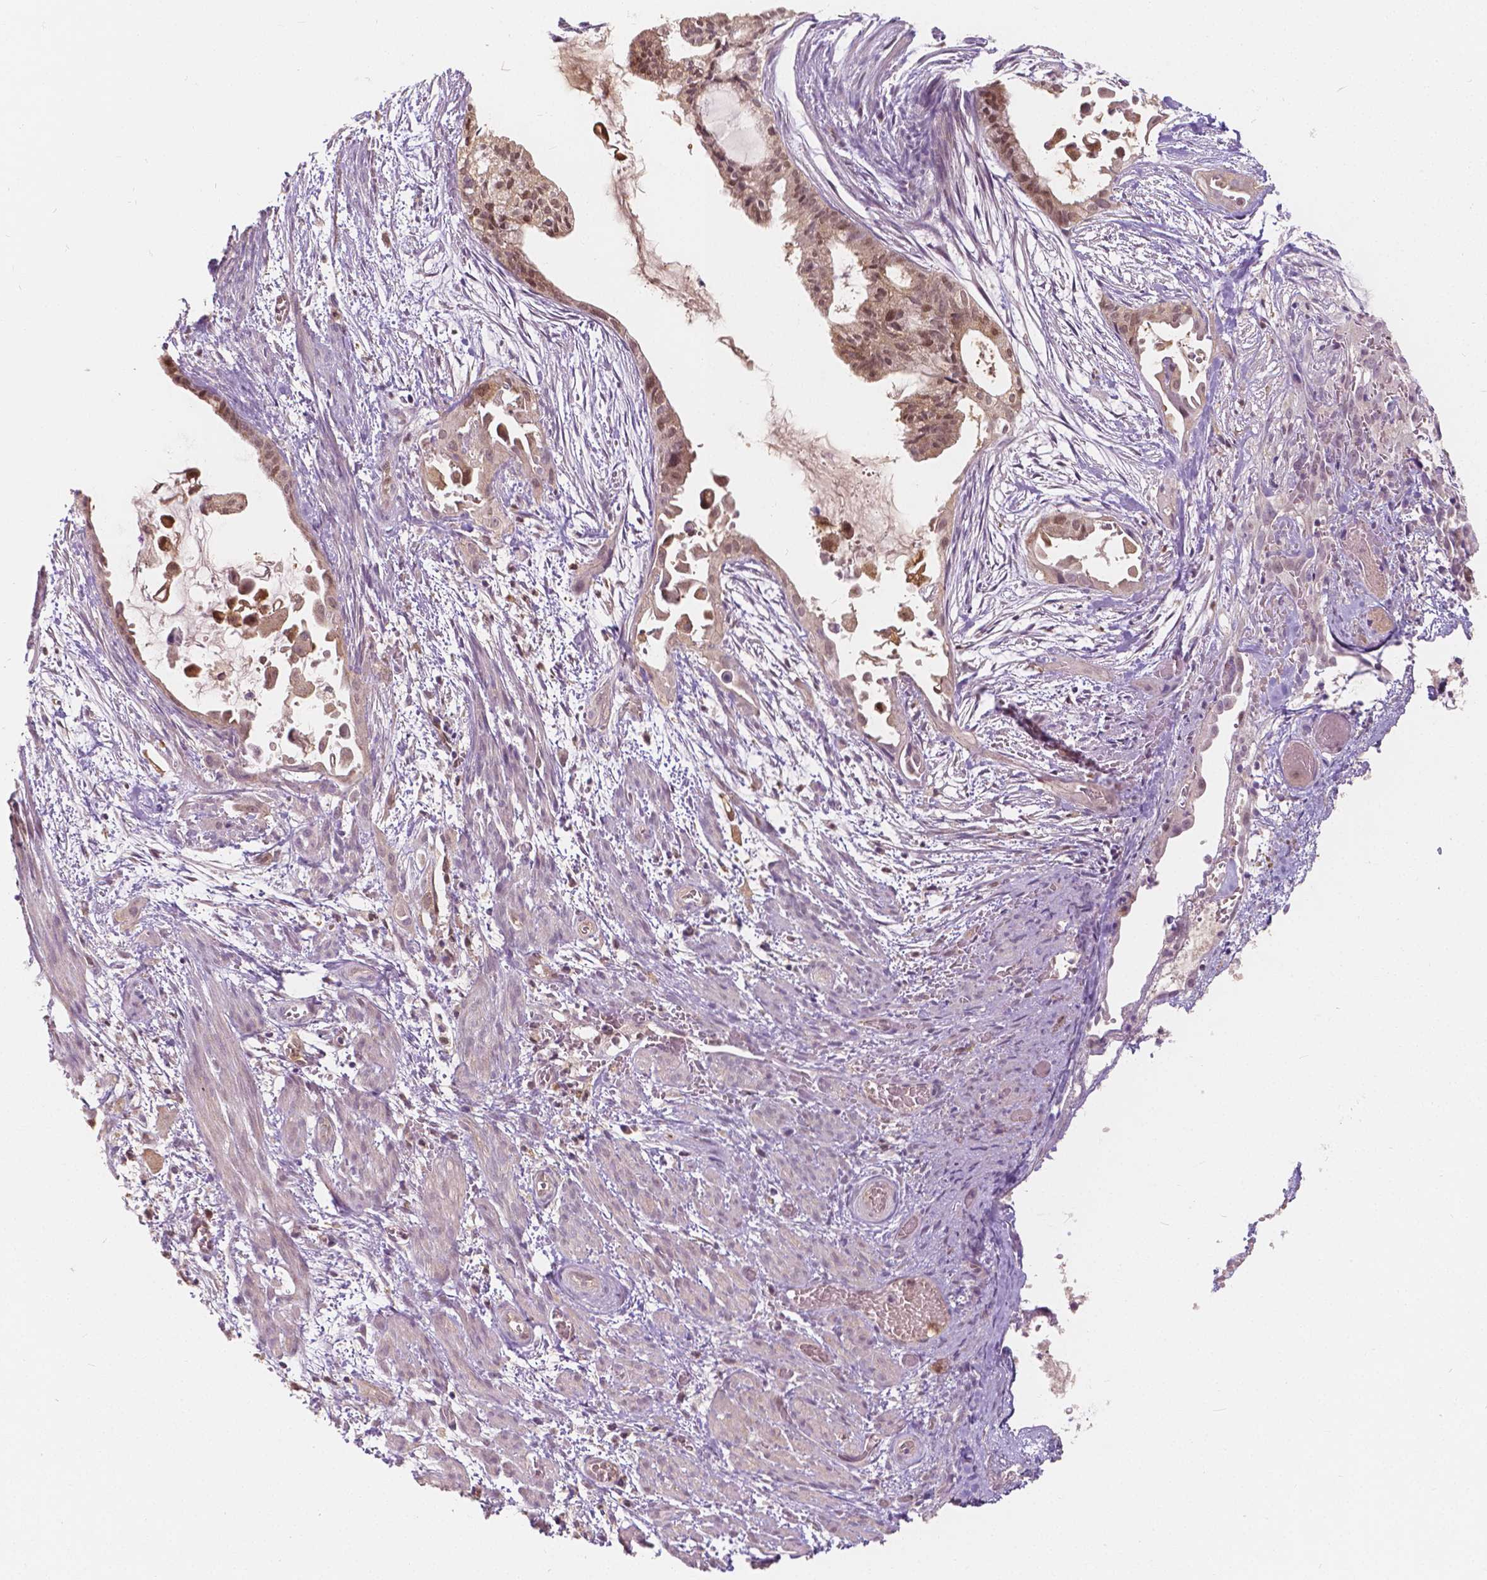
{"staining": {"intensity": "moderate", "quantity": ">75%", "location": "cytoplasmic/membranous,nuclear"}, "tissue": "endometrial cancer", "cell_type": "Tumor cells", "image_type": "cancer", "snomed": [{"axis": "morphology", "description": "Adenocarcinoma, NOS"}, {"axis": "topography", "description": "Endometrium"}], "caption": "This is a micrograph of immunohistochemistry (IHC) staining of endometrial adenocarcinoma, which shows moderate positivity in the cytoplasmic/membranous and nuclear of tumor cells.", "gene": "NAPRT", "patient": {"sex": "female", "age": 86}}